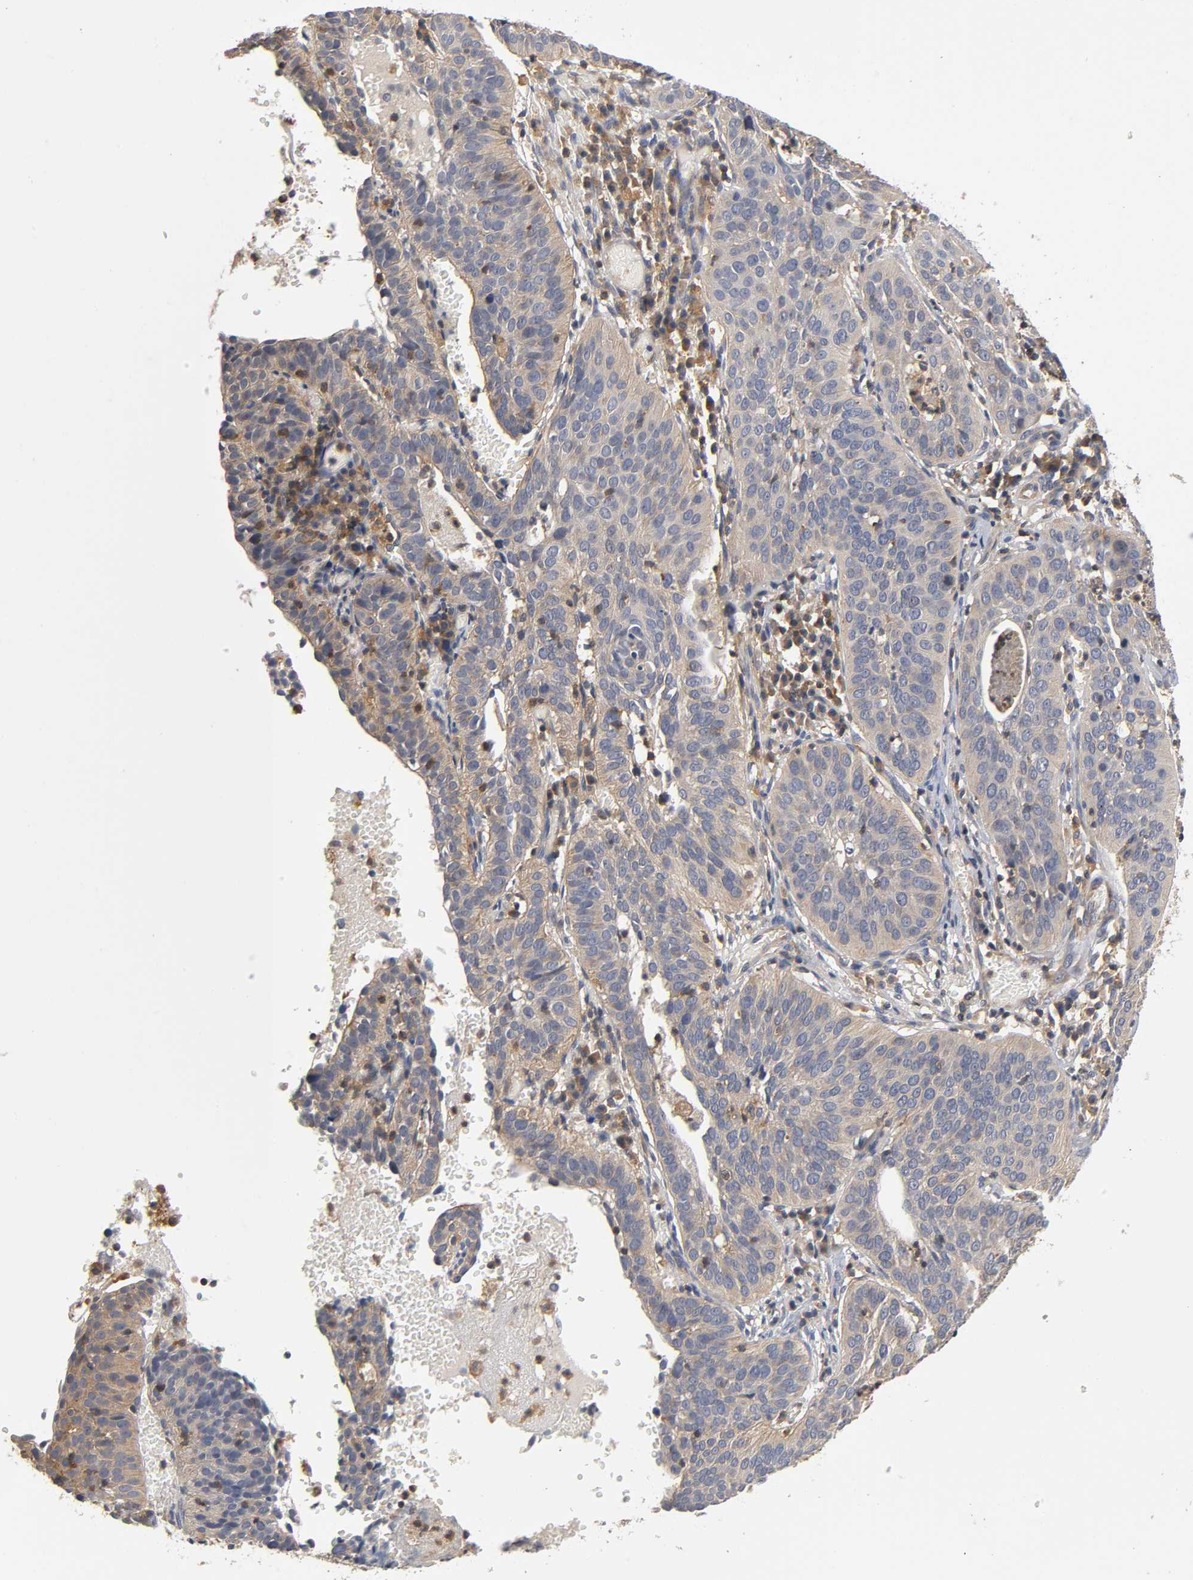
{"staining": {"intensity": "moderate", "quantity": ">75%", "location": "cytoplasmic/membranous"}, "tissue": "cervical cancer", "cell_type": "Tumor cells", "image_type": "cancer", "snomed": [{"axis": "morphology", "description": "Squamous cell carcinoma, NOS"}, {"axis": "topography", "description": "Cervix"}], "caption": "Brown immunohistochemical staining in squamous cell carcinoma (cervical) reveals moderate cytoplasmic/membranous expression in about >75% of tumor cells.", "gene": "ACTR2", "patient": {"sex": "female", "age": 39}}